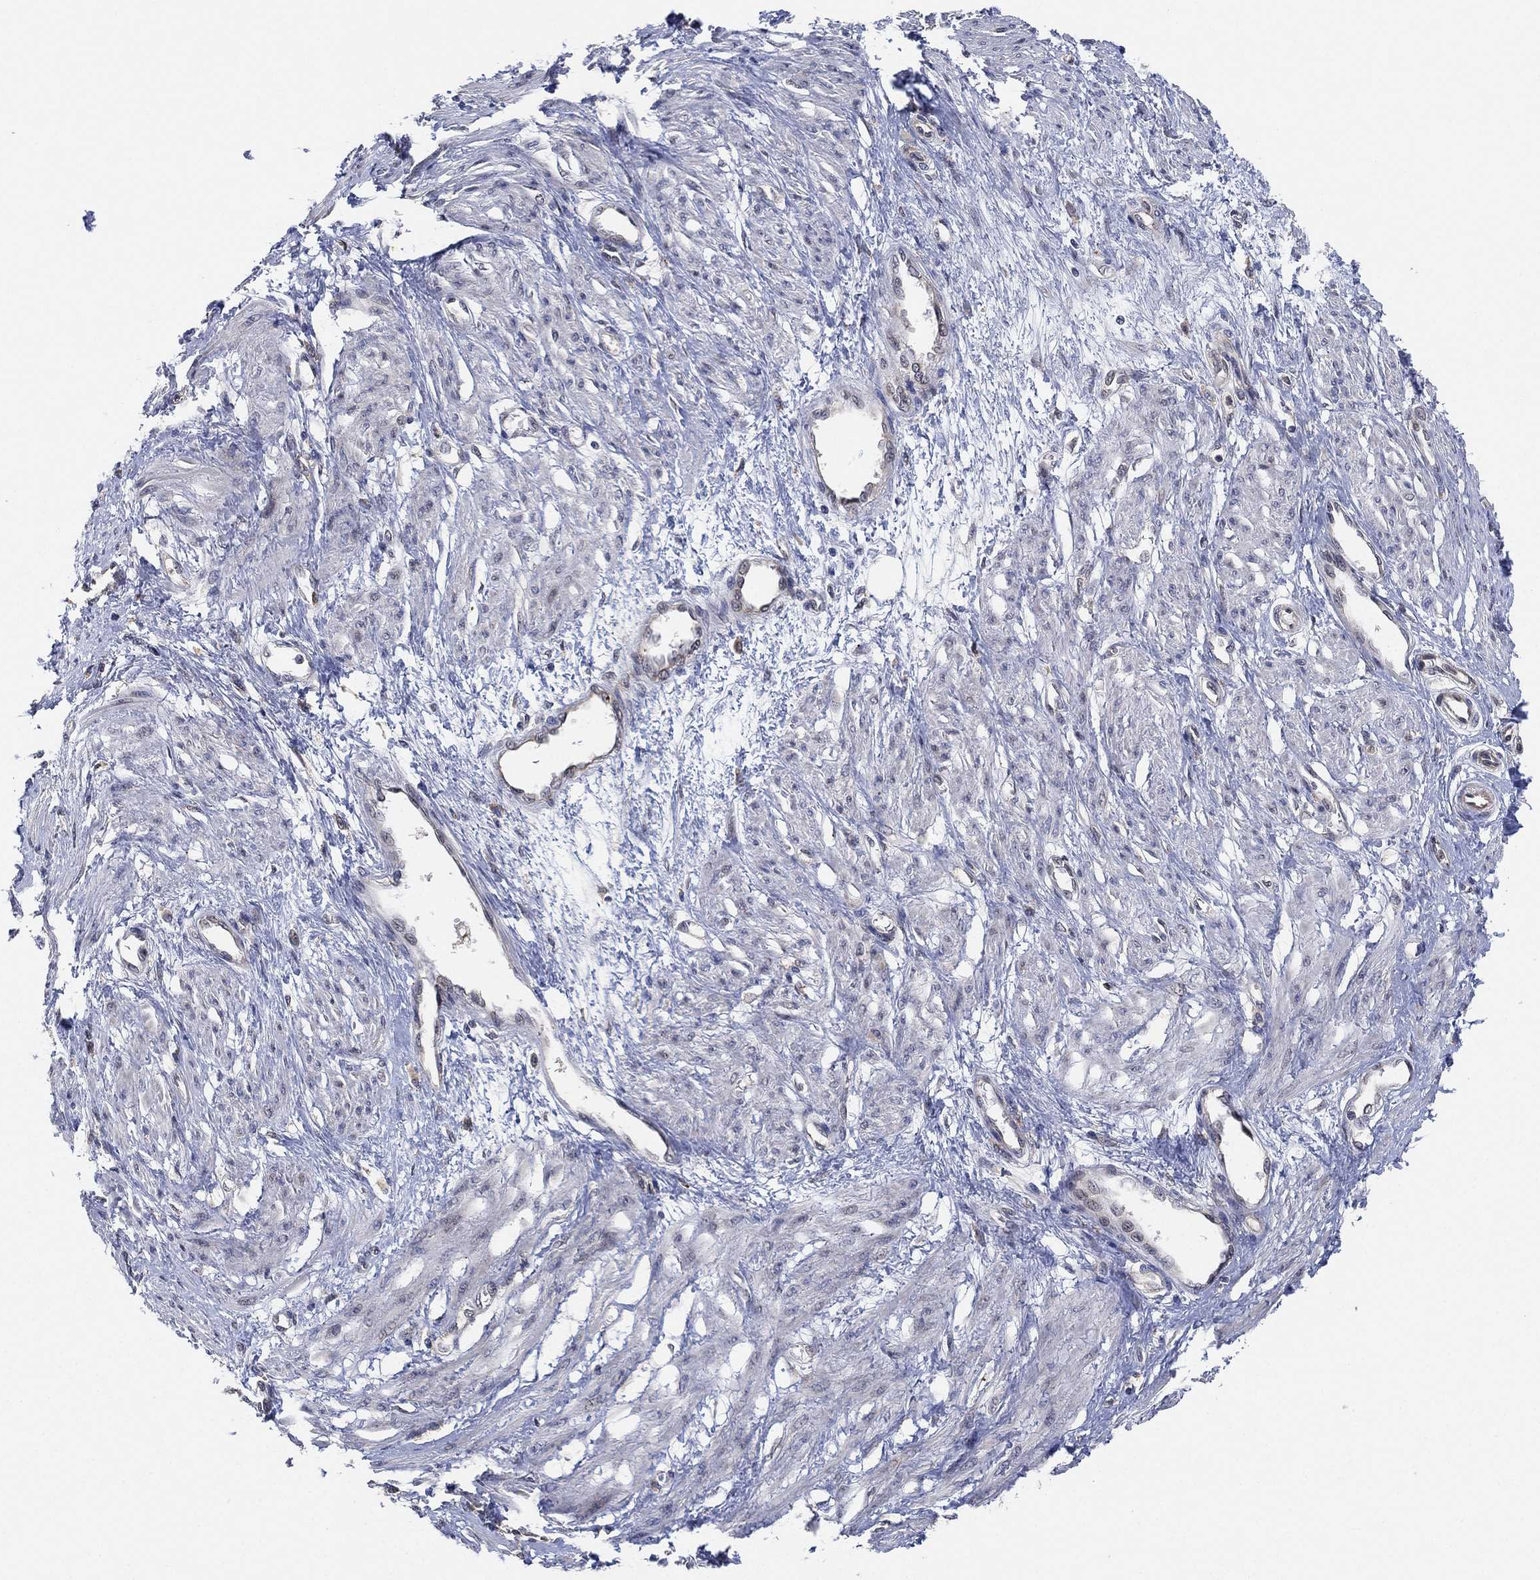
{"staining": {"intensity": "negative", "quantity": "none", "location": "none"}, "tissue": "smooth muscle", "cell_type": "Smooth muscle cells", "image_type": "normal", "snomed": [{"axis": "morphology", "description": "Normal tissue, NOS"}, {"axis": "topography", "description": "Smooth muscle"}, {"axis": "topography", "description": "Uterus"}], "caption": "An immunohistochemistry (IHC) micrograph of benign smooth muscle is shown. There is no staining in smooth muscle cells of smooth muscle.", "gene": "FES", "patient": {"sex": "female", "age": 39}}